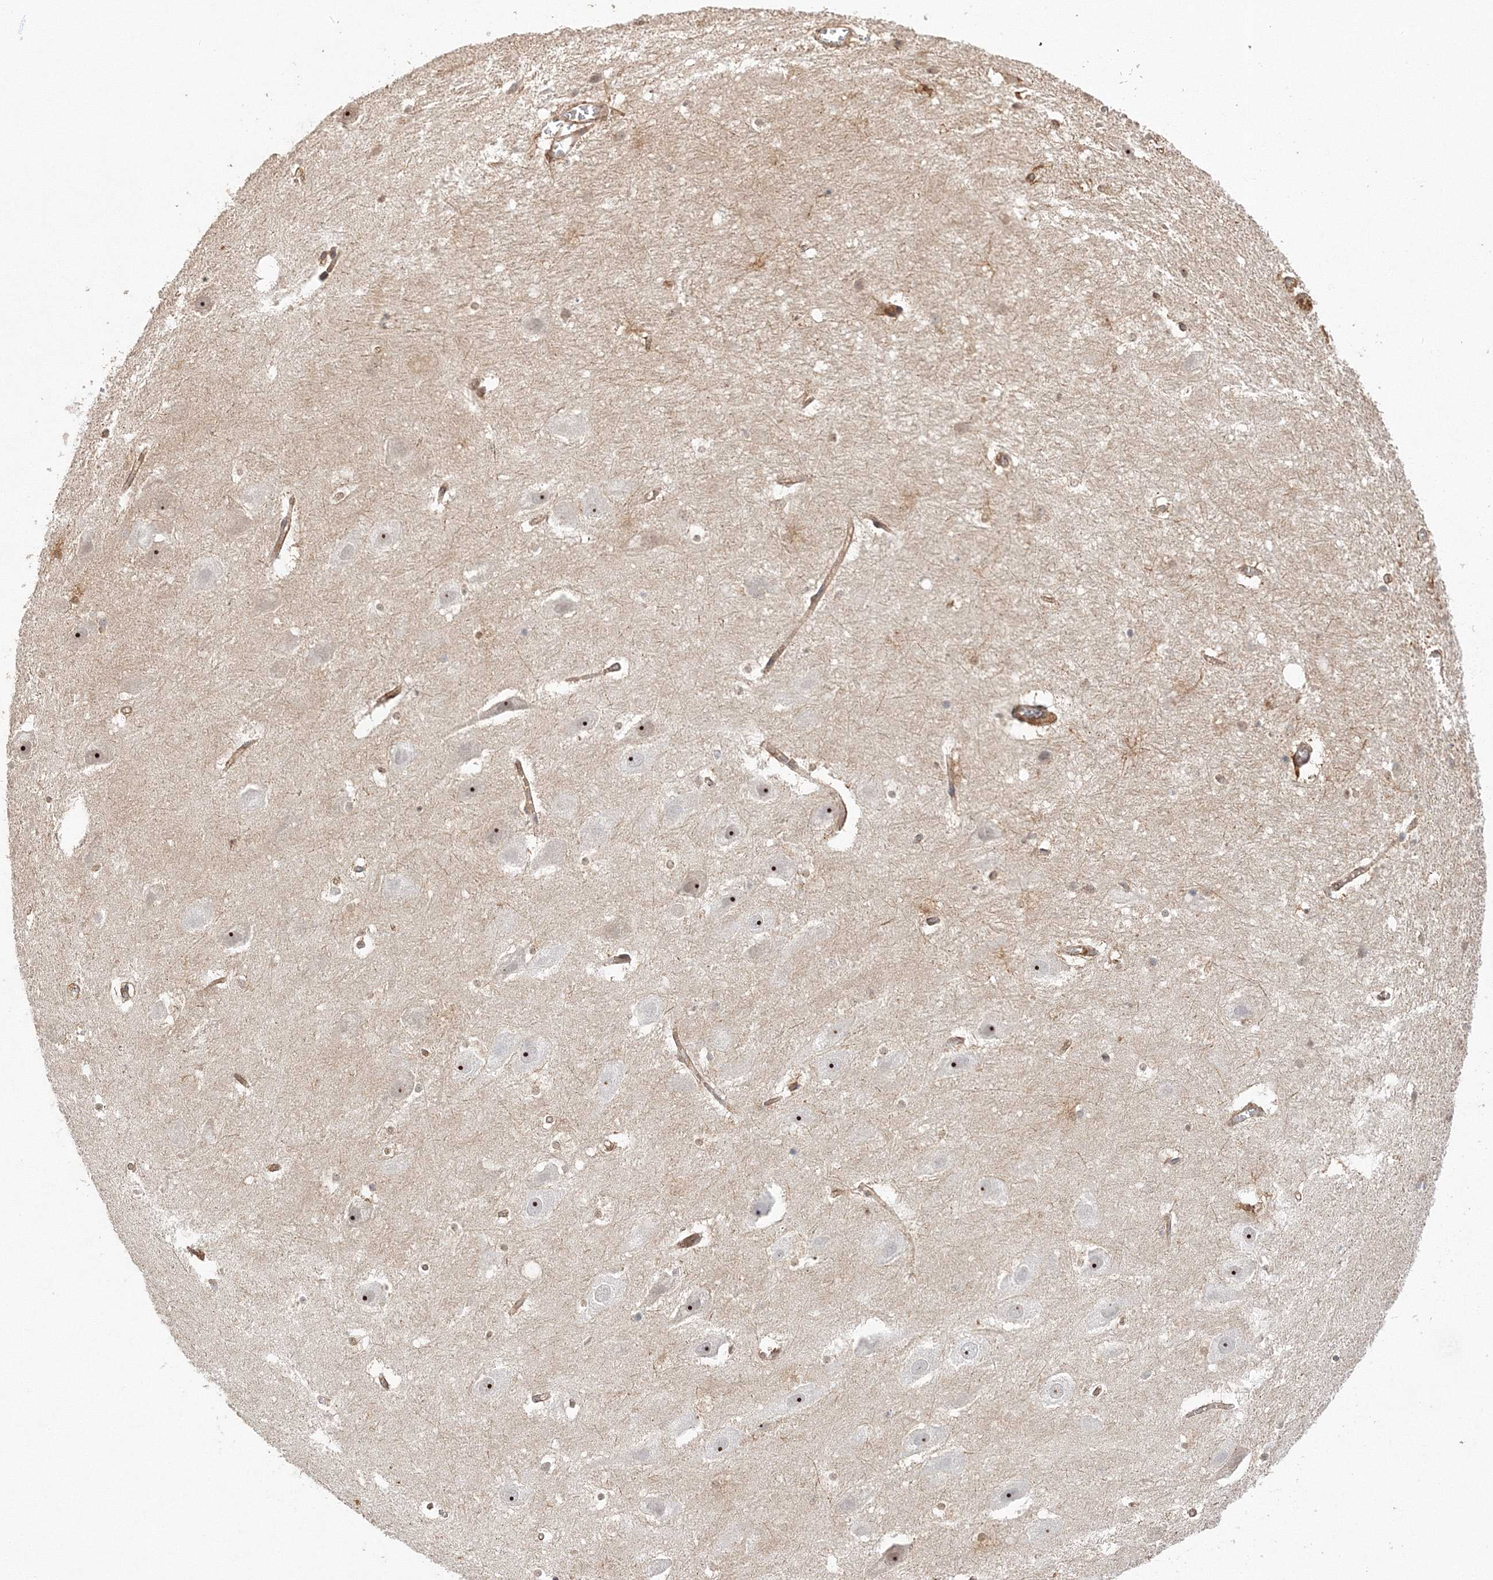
{"staining": {"intensity": "negative", "quantity": "none", "location": "none"}, "tissue": "hippocampus", "cell_type": "Glial cells", "image_type": "normal", "snomed": [{"axis": "morphology", "description": "Normal tissue, NOS"}, {"axis": "topography", "description": "Hippocampus"}], "caption": "Glial cells show no significant protein staining in unremarkable hippocampus. (DAB immunohistochemistry (IHC) visualized using brightfield microscopy, high magnification).", "gene": "NPM3", "patient": {"sex": "female", "age": 52}}